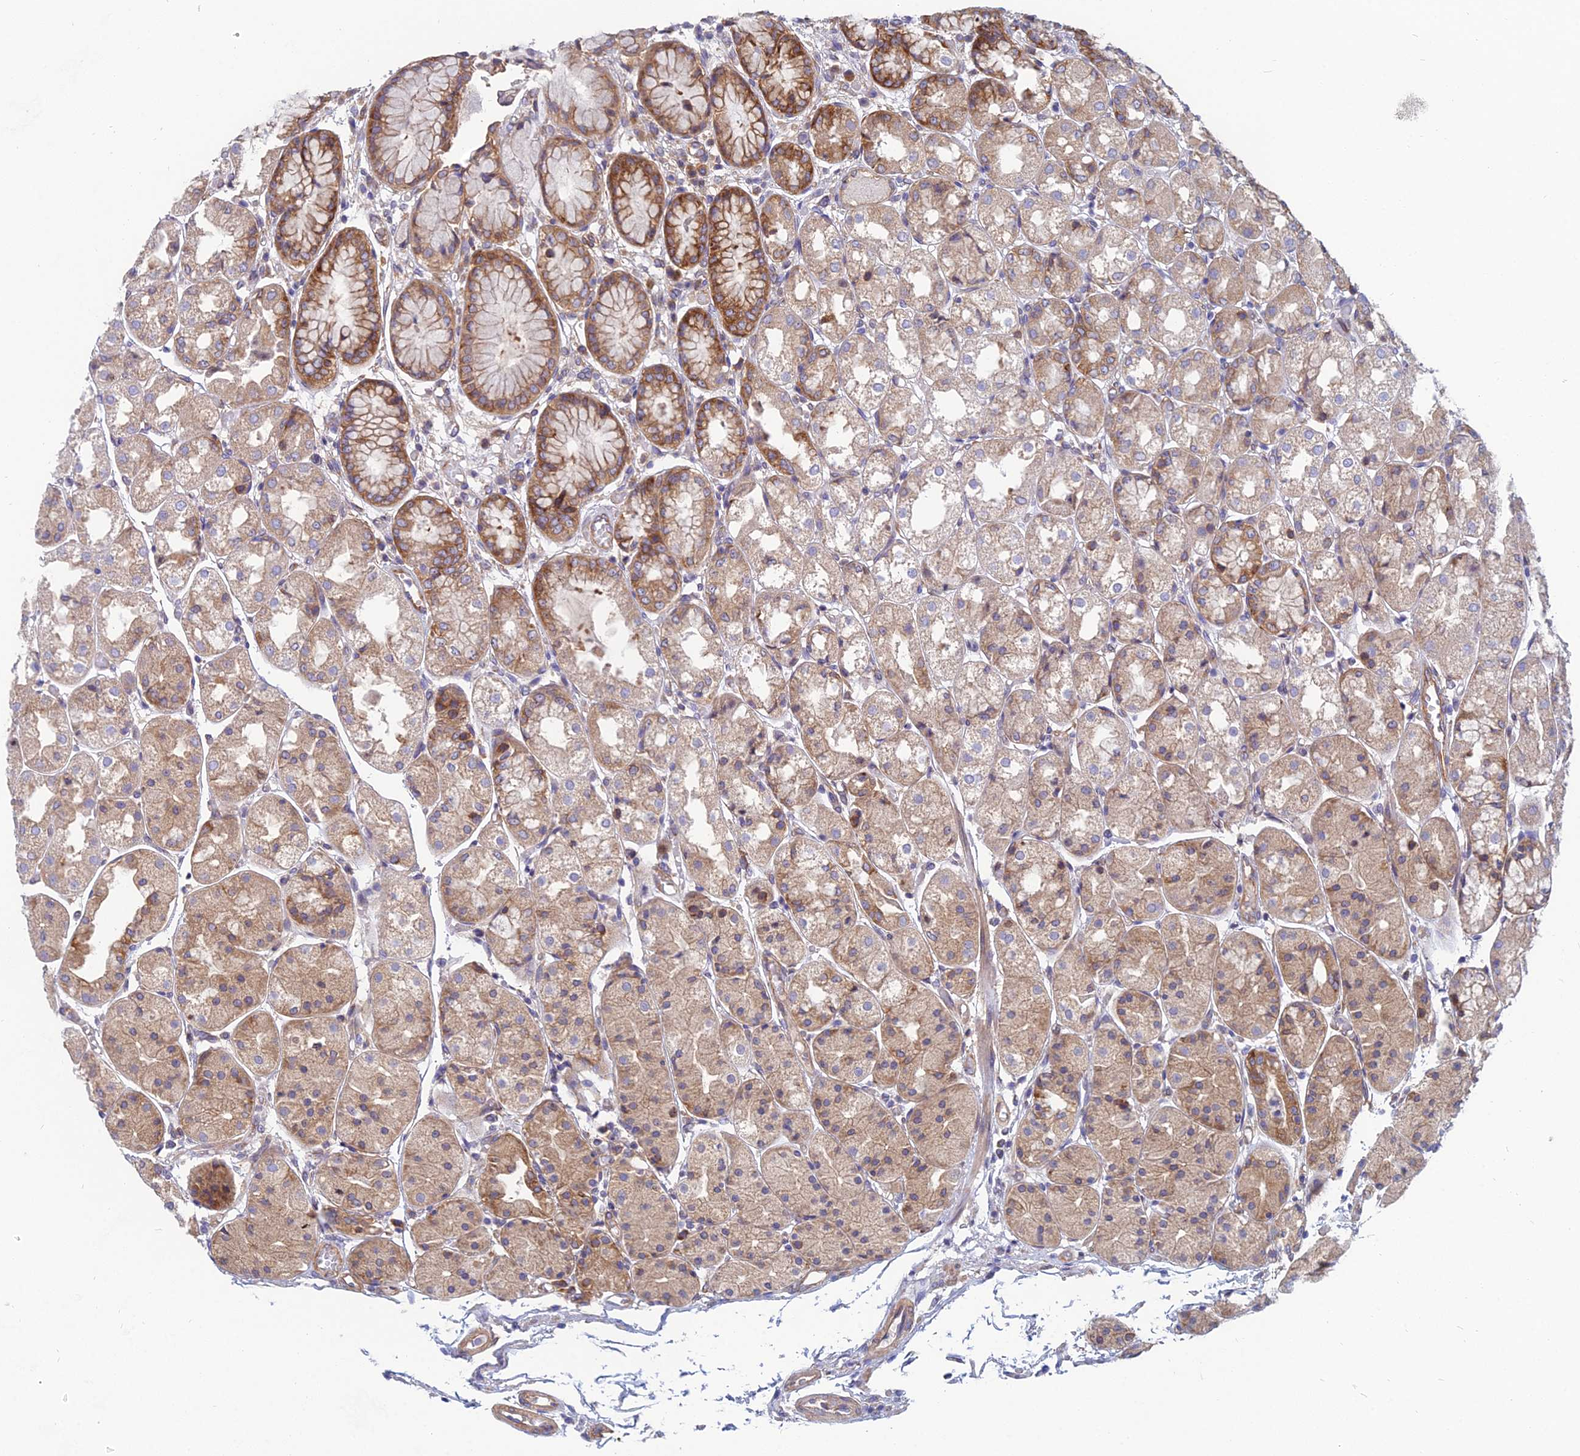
{"staining": {"intensity": "moderate", "quantity": ">75%", "location": "cytoplasmic/membranous"}, "tissue": "stomach", "cell_type": "Glandular cells", "image_type": "normal", "snomed": [{"axis": "morphology", "description": "Normal tissue, NOS"}, {"axis": "topography", "description": "Stomach, upper"}], "caption": "High-power microscopy captured an immunohistochemistry photomicrograph of benign stomach, revealing moderate cytoplasmic/membranous positivity in approximately >75% of glandular cells.", "gene": "TXLNA", "patient": {"sex": "male", "age": 72}}